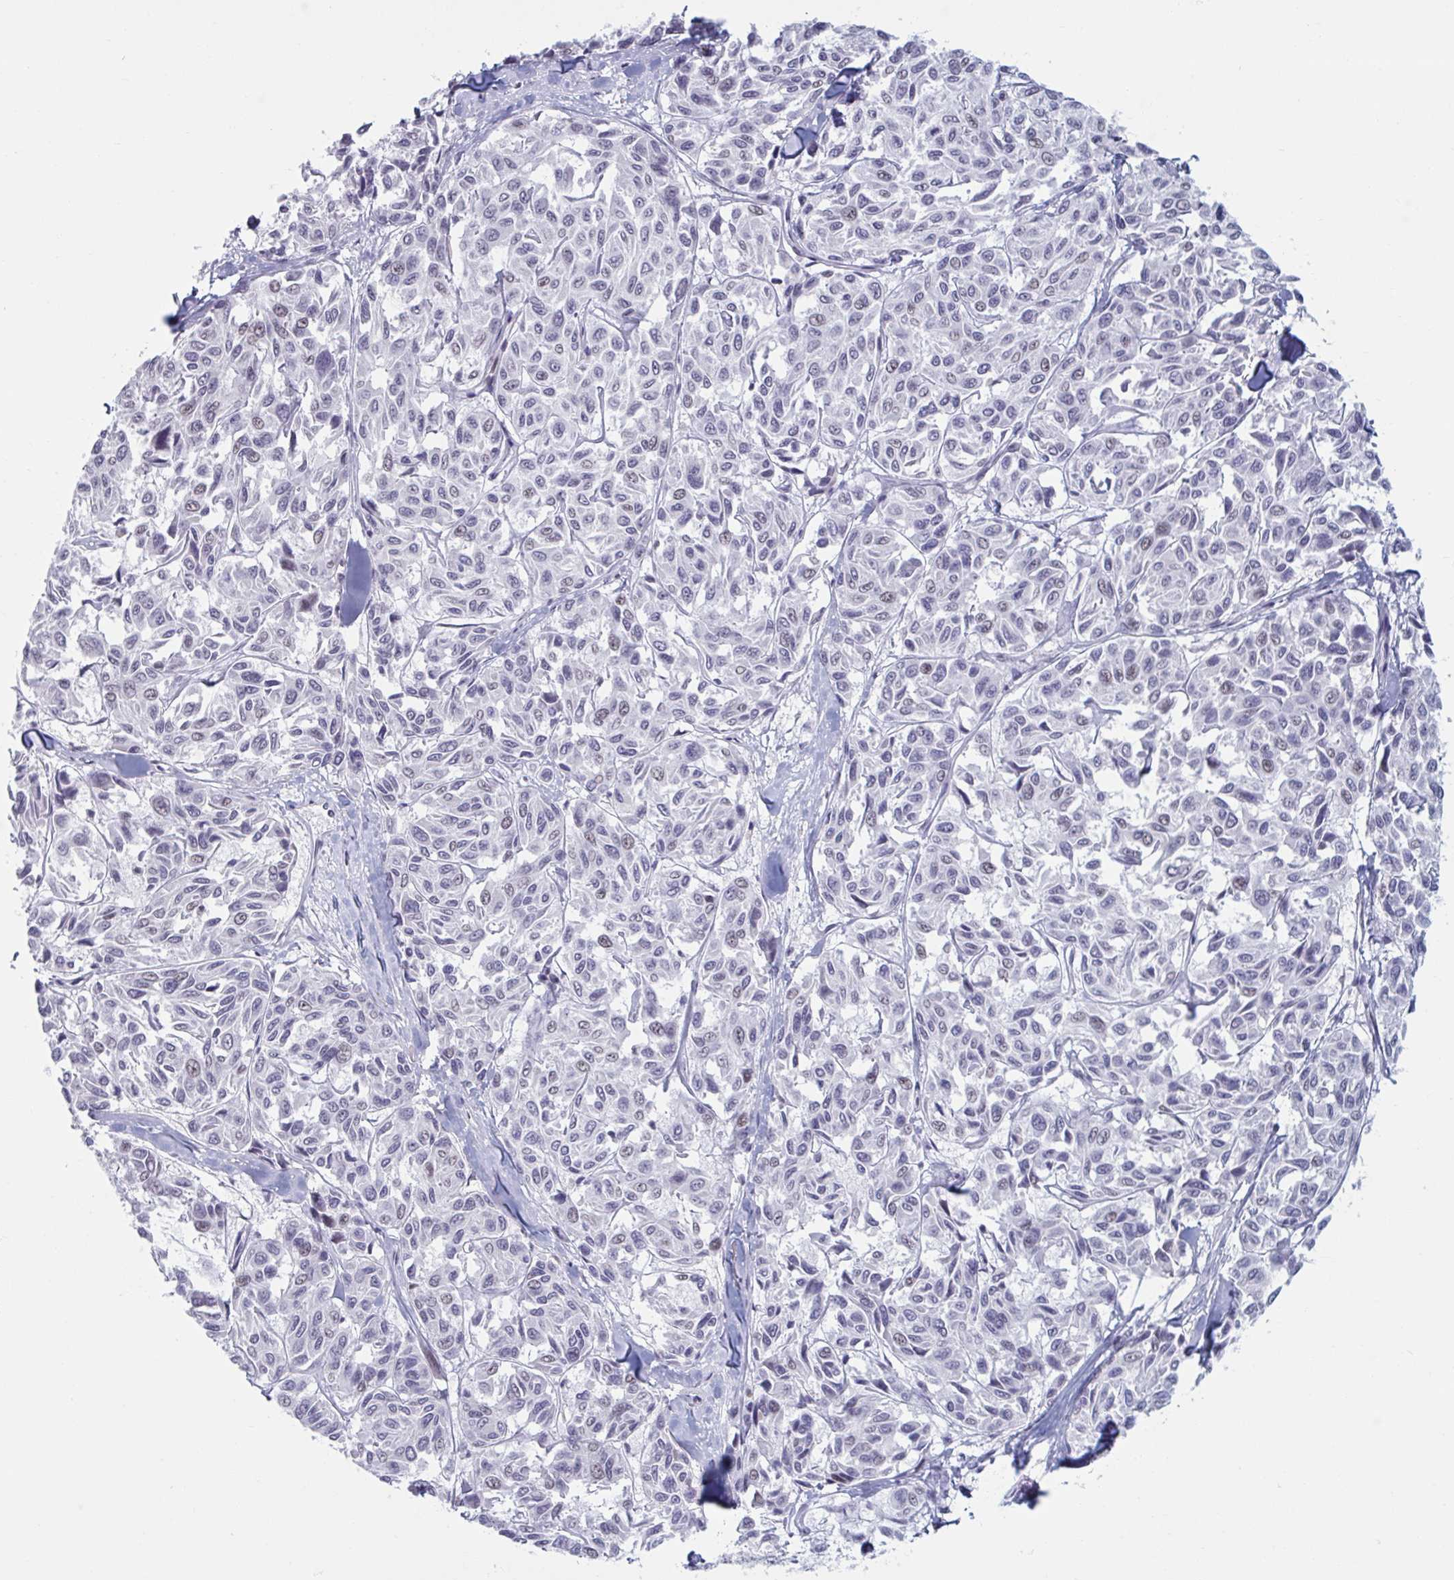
{"staining": {"intensity": "moderate", "quantity": "<25%", "location": "nuclear"}, "tissue": "melanoma", "cell_type": "Tumor cells", "image_type": "cancer", "snomed": [{"axis": "morphology", "description": "Malignant melanoma, NOS"}, {"axis": "topography", "description": "Skin"}], "caption": "Human malignant melanoma stained with a protein marker demonstrates moderate staining in tumor cells.", "gene": "HSD17B6", "patient": {"sex": "female", "age": 66}}